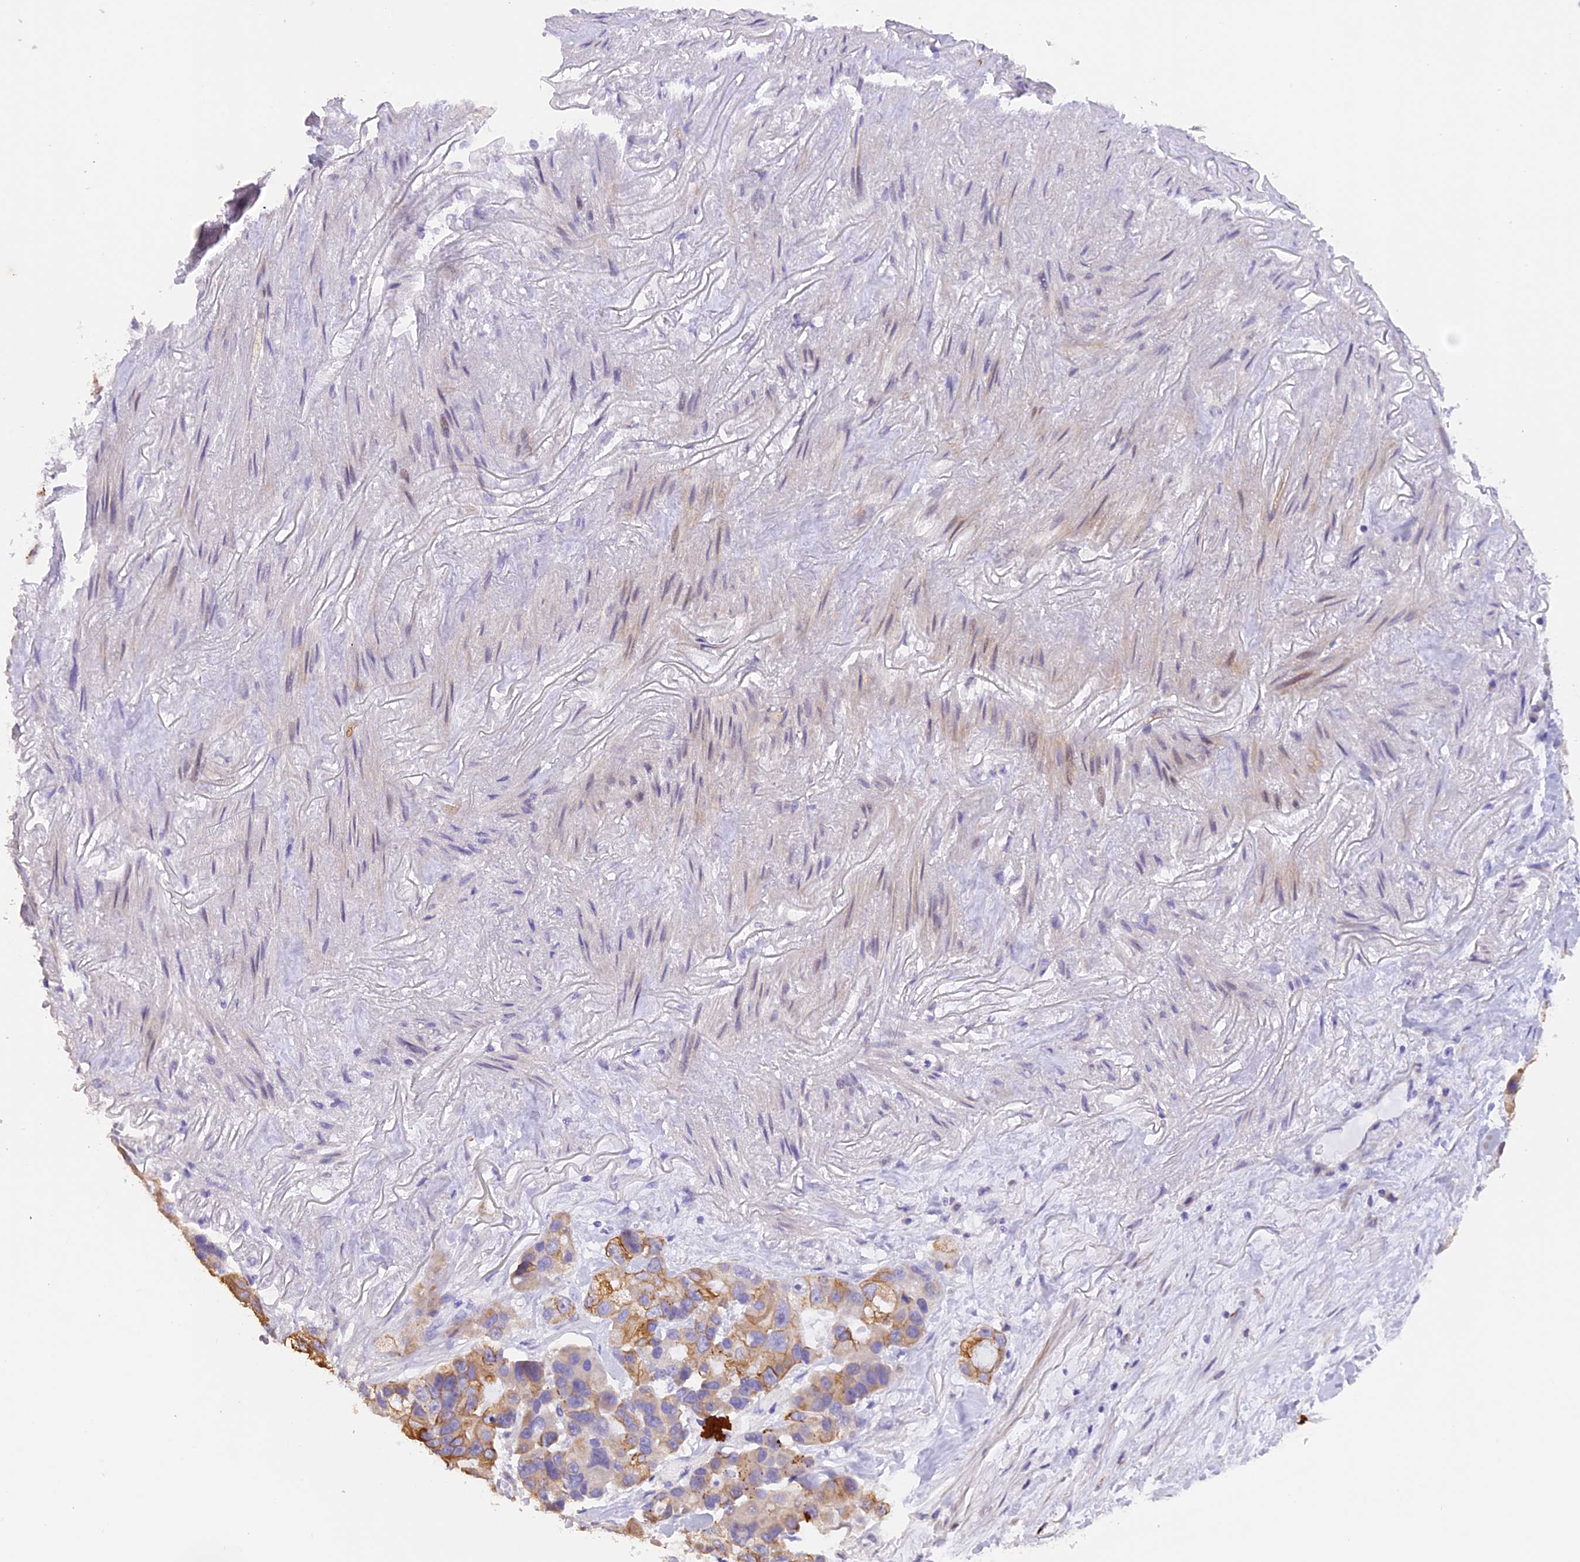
{"staining": {"intensity": "strong", "quantity": "<25%", "location": "cytoplasmic/membranous"}, "tissue": "lung cancer", "cell_type": "Tumor cells", "image_type": "cancer", "snomed": [{"axis": "morphology", "description": "Adenocarcinoma, NOS"}, {"axis": "topography", "description": "Lung"}], "caption": "Tumor cells exhibit medium levels of strong cytoplasmic/membranous staining in approximately <25% of cells in human lung cancer (adenocarcinoma).", "gene": "PKIA", "patient": {"sex": "female", "age": 54}}